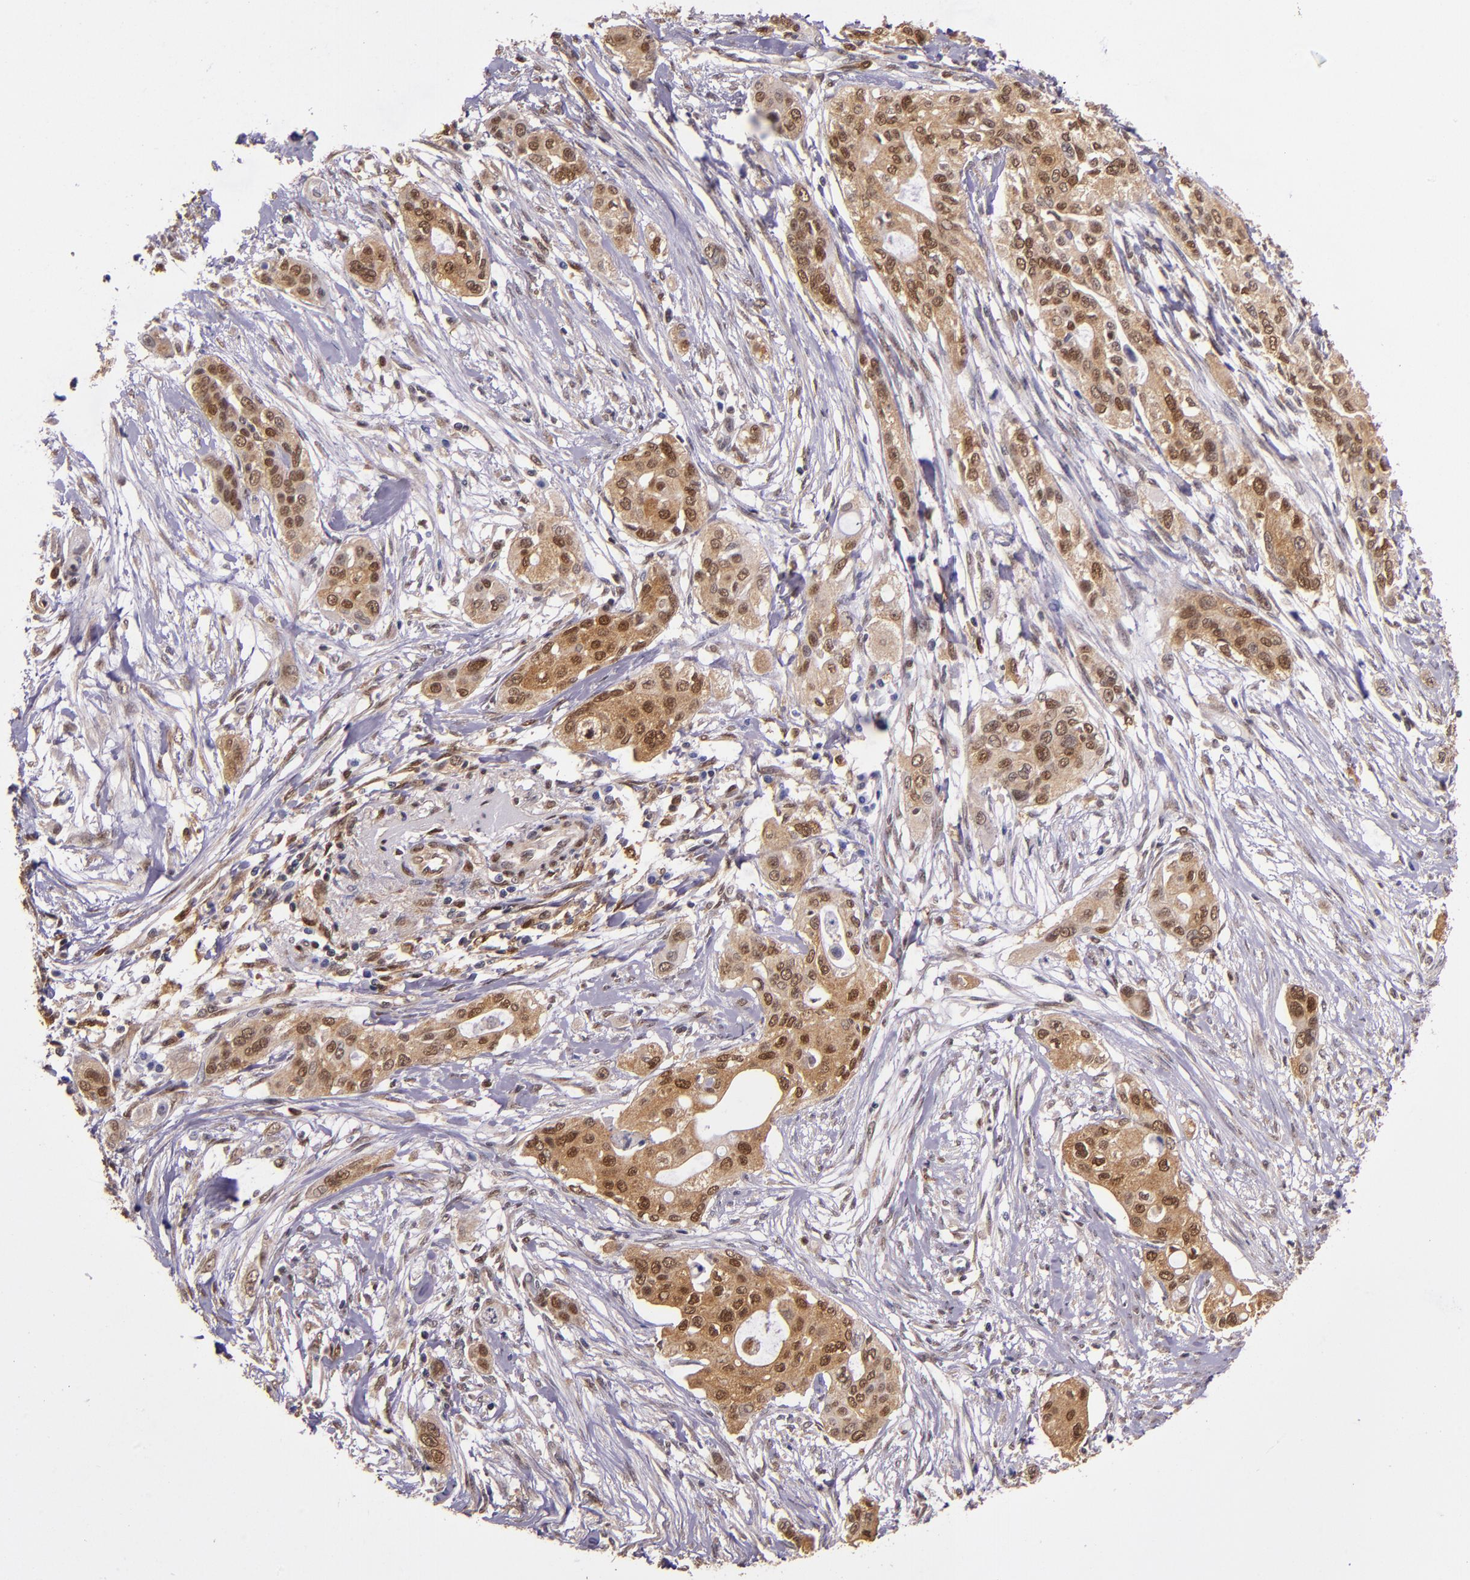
{"staining": {"intensity": "strong", "quantity": ">75%", "location": "cytoplasmic/membranous,nuclear"}, "tissue": "pancreatic cancer", "cell_type": "Tumor cells", "image_type": "cancer", "snomed": [{"axis": "morphology", "description": "Adenocarcinoma, NOS"}, {"axis": "topography", "description": "Pancreas"}], "caption": "Brown immunohistochemical staining in pancreatic cancer shows strong cytoplasmic/membranous and nuclear expression in about >75% of tumor cells.", "gene": "STAT6", "patient": {"sex": "female", "age": 60}}